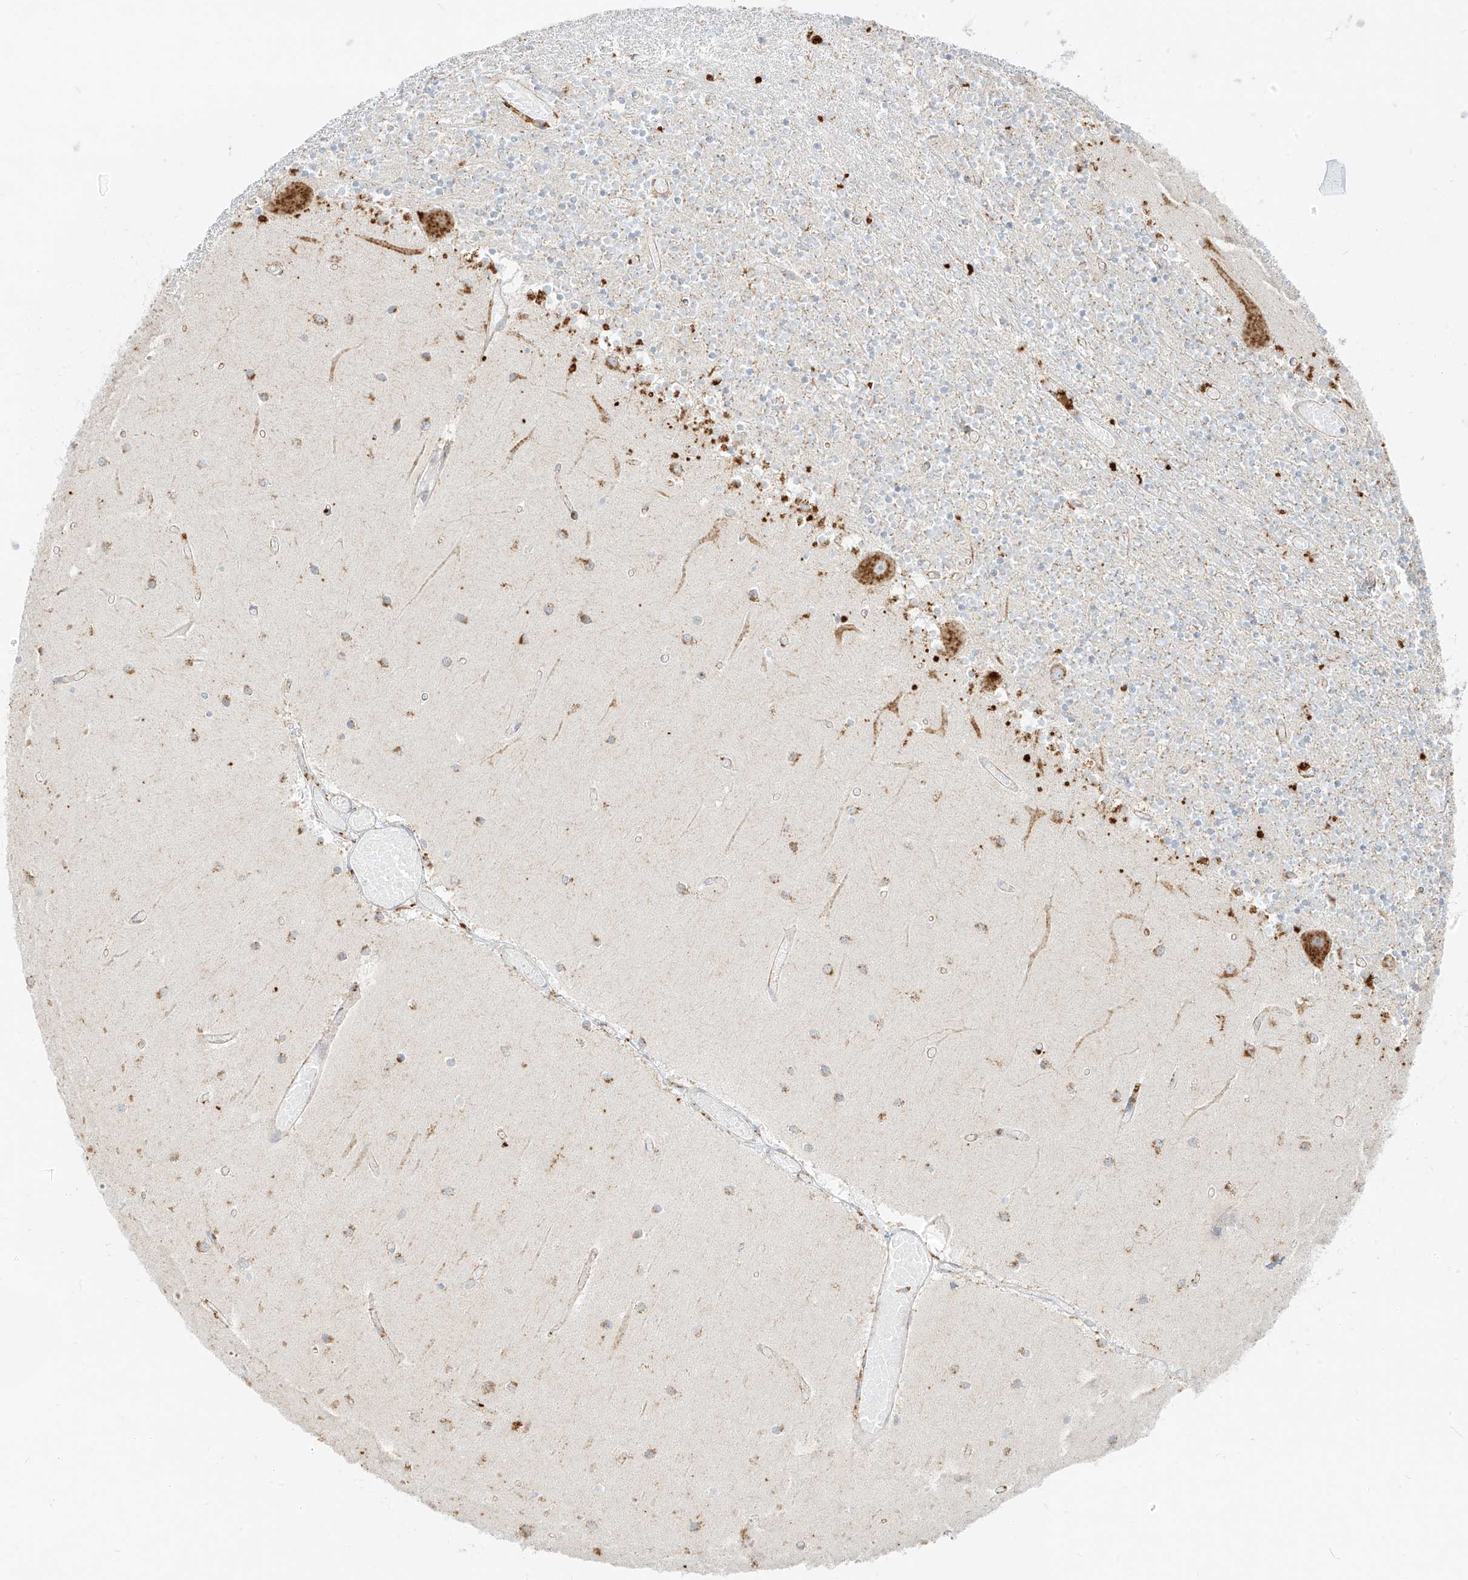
{"staining": {"intensity": "negative", "quantity": "none", "location": "none"}, "tissue": "cerebellum", "cell_type": "Cells in granular layer", "image_type": "normal", "snomed": [{"axis": "morphology", "description": "Normal tissue, NOS"}, {"axis": "topography", "description": "Cerebellum"}], "caption": "An immunohistochemistry histopathology image of benign cerebellum is shown. There is no staining in cells in granular layer of cerebellum. (DAB immunohistochemistry (IHC), high magnification).", "gene": "SLC35F6", "patient": {"sex": "female", "age": 28}}